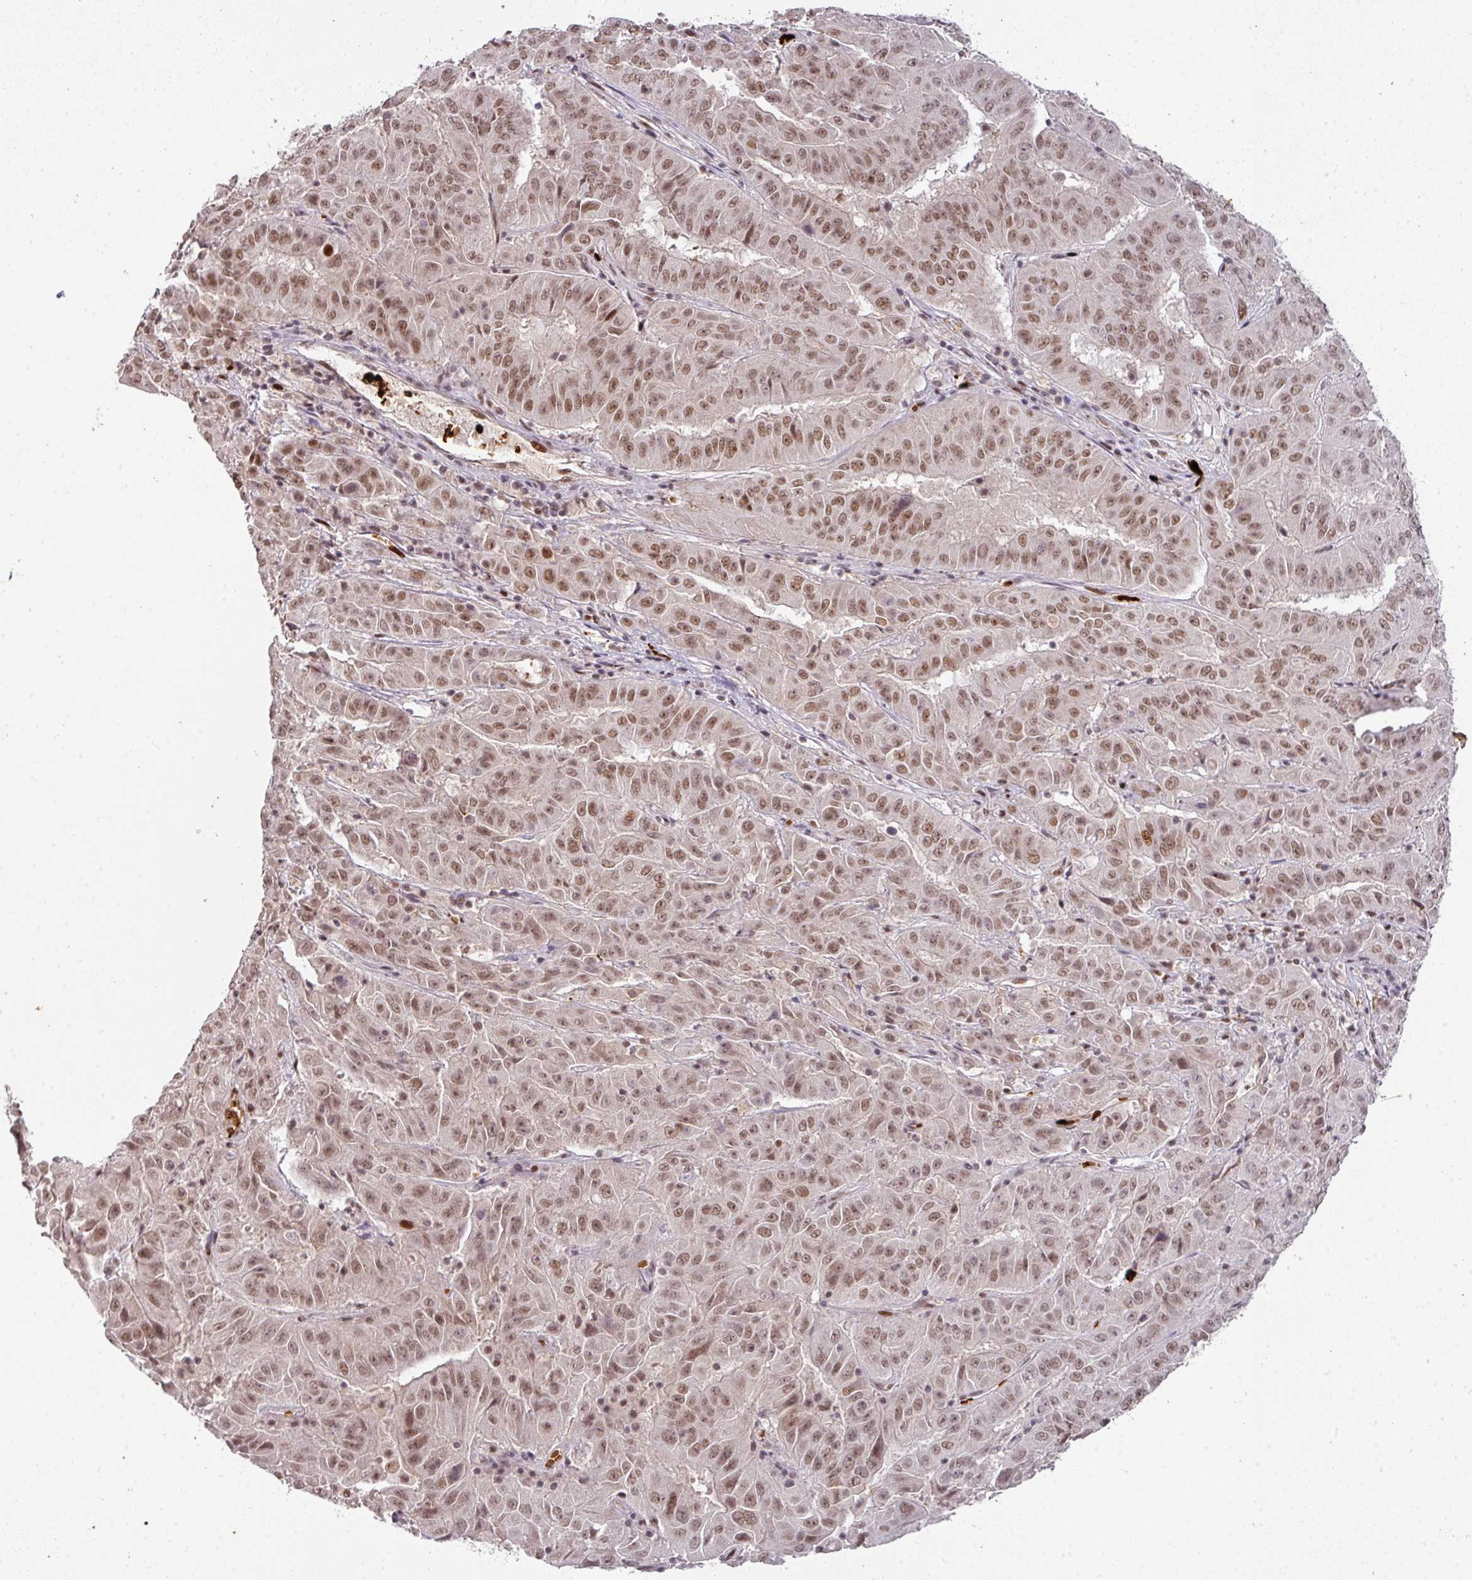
{"staining": {"intensity": "moderate", "quantity": ">75%", "location": "nuclear"}, "tissue": "pancreatic cancer", "cell_type": "Tumor cells", "image_type": "cancer", "snomed": [{"axis": "morphology", "description": "Adenocarcinoma, NOS"}, {"axis": "topography", "description": "Pancreas"}], "caption": "Human pancreatic cancer stained with a protein marker exhibits moderate staining in tumor cells.", "gene": "NEIL1", "patient": {"sex": "male", "age": 63}}